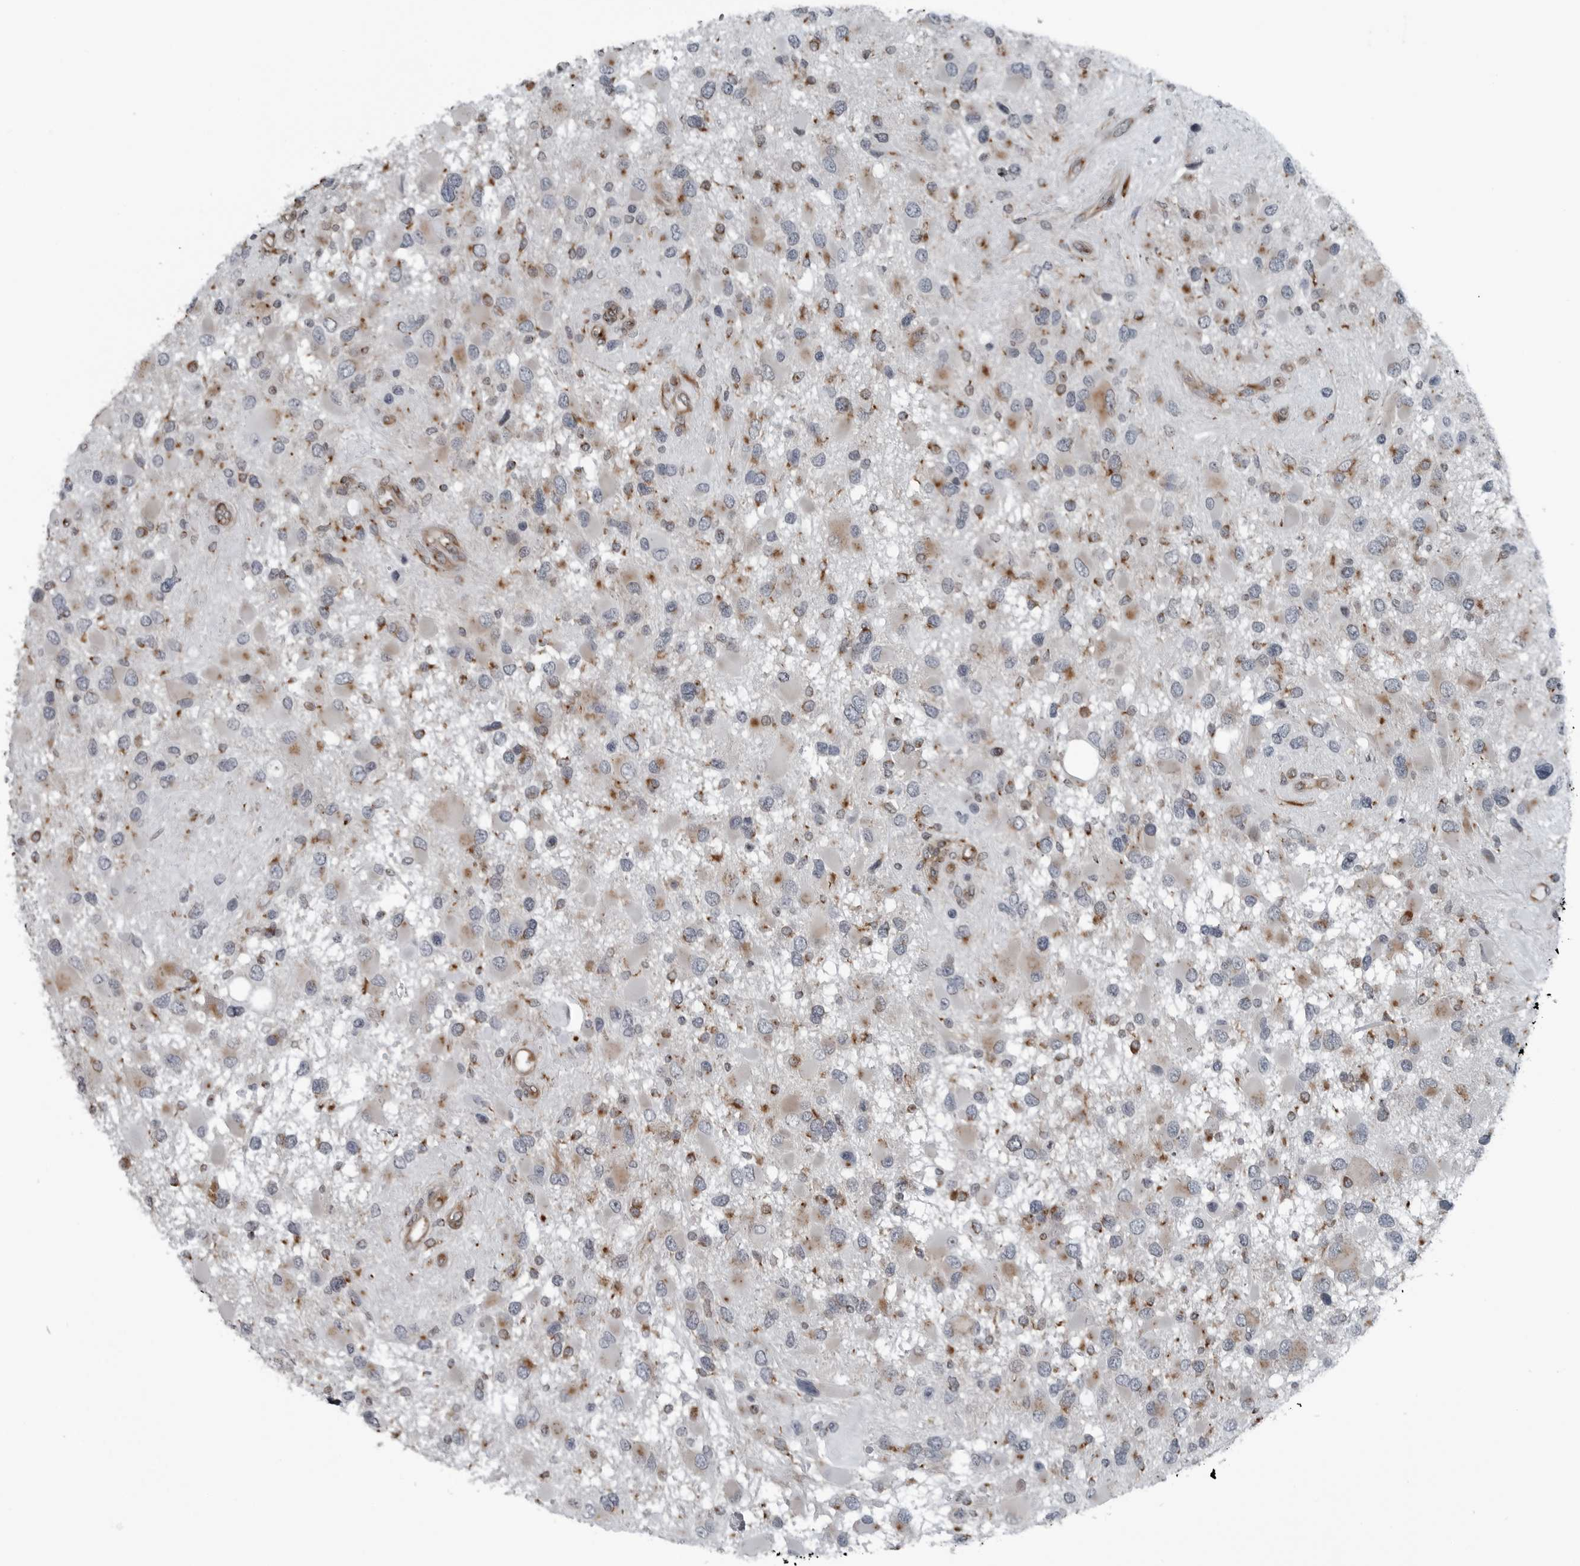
{"staining": {"intensity": "moderate", "quantity": "<25%", "location": "cytoplasmic/membranous"}, "tissue": "glioma", "cell_type": "Tumor cells", "image_type": "cancer", "snomed": [{"axis": "morphology", "description": "Glioma, malignant, High grade"}, {"axis": "topography", "description": "Brain"}], "caption": "A brown stain highlights moderate cytoplasmic/membranous staining of a protein in human glioma tumor cells.", "gene": "CEP85", "patient": {"sex": "male", "age": 53}}